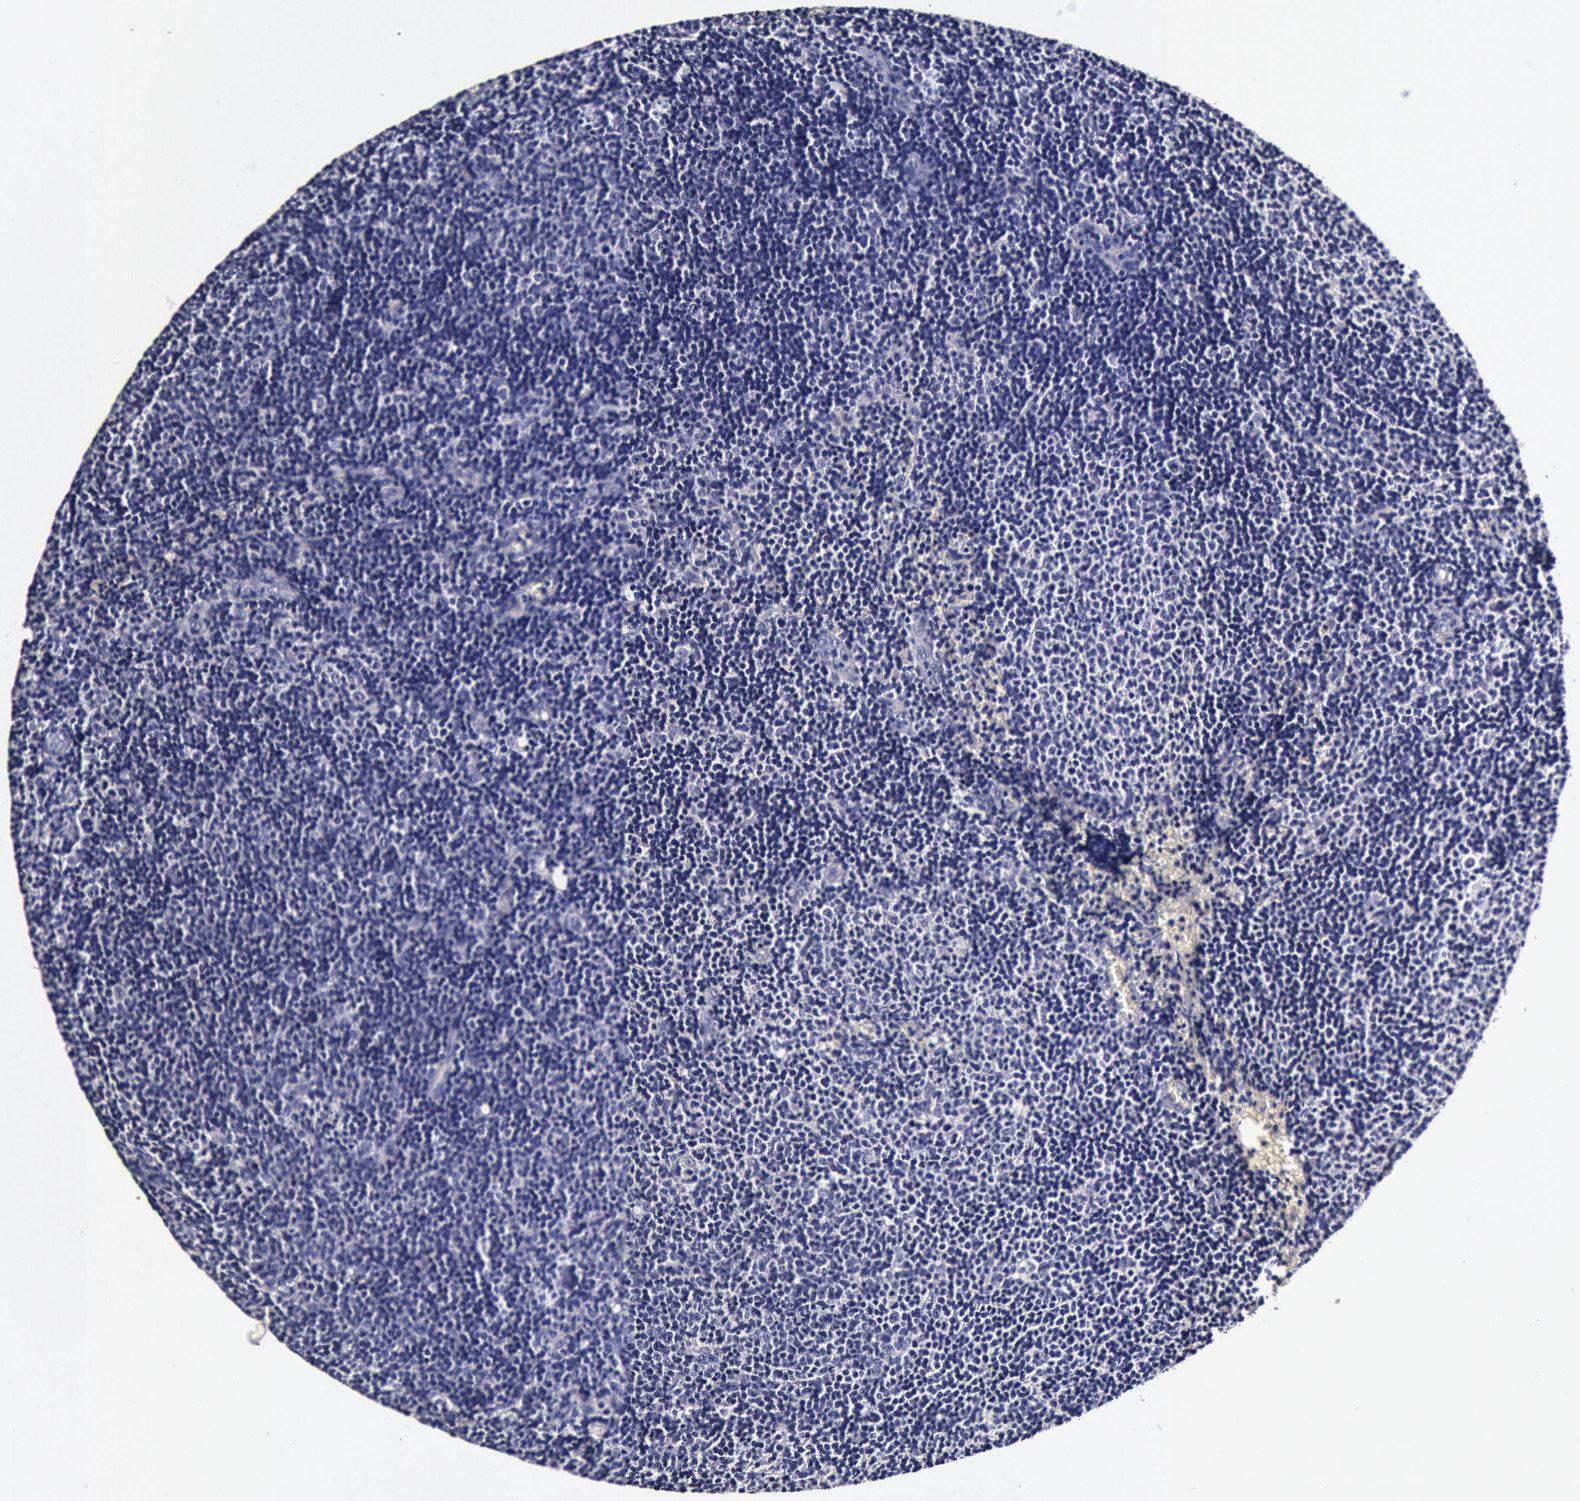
{"staining": {"intensity": "negative", "quantity": "none", "location": "none"}, "tissue": "lymphoma", "cell_type": "Tumor cells", "image_type": "cancer", "snomed": [{"axis": "morphology", "description": "Malignant lymphoma, non-Hodgkin's type, Low grade"}, {"axis": "topography", "description": "Lymph node"}], "caption": "Immunohistochemical staining of human low-grade malignant lymphoma, non-Hodgkin's type displays no significant positivity in tumor cells.", "gene": "CCDC22", "patient": {"sex": "male", "age": 49}}